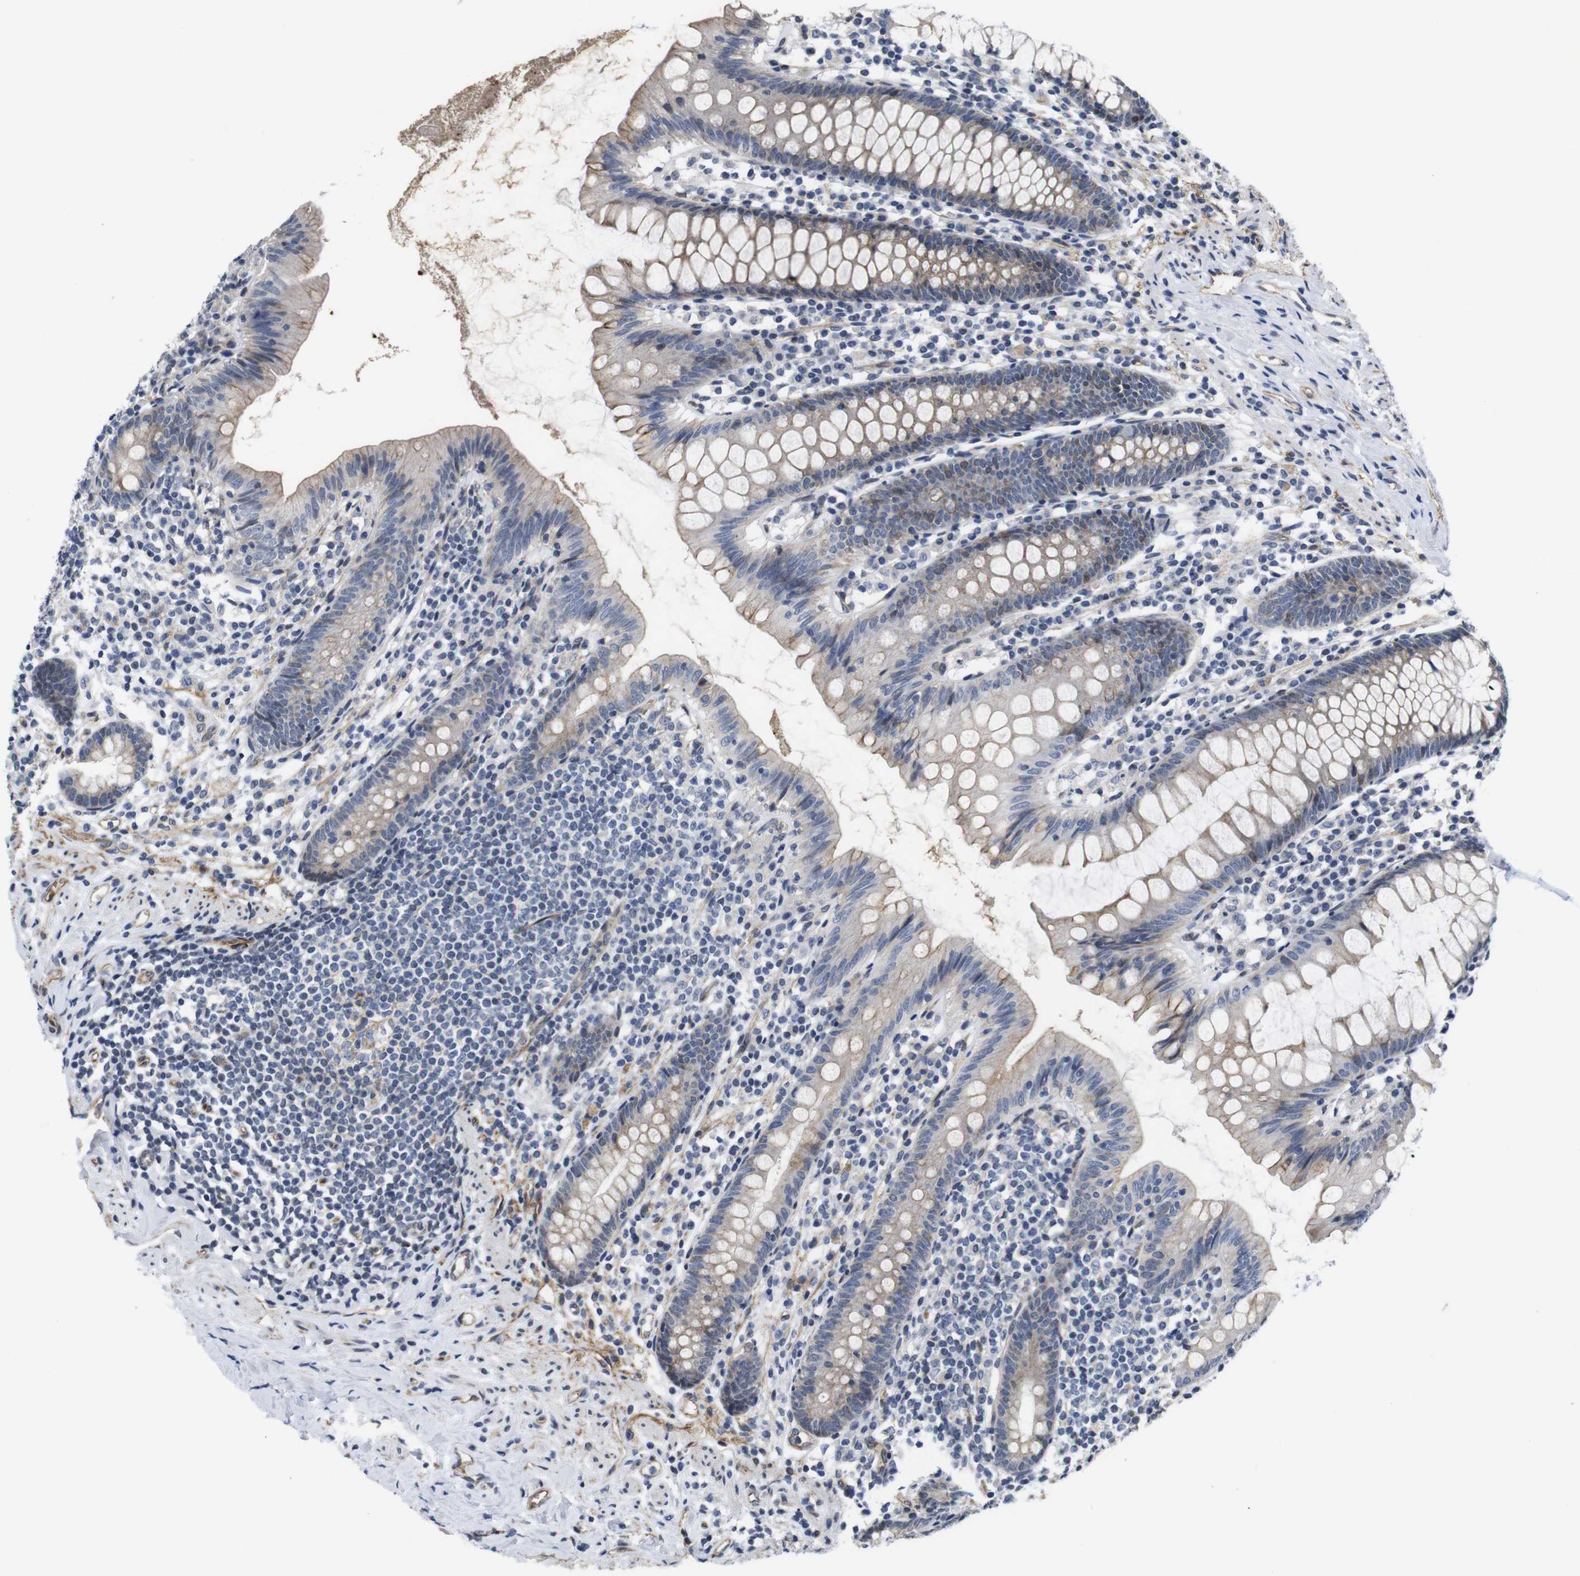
{"staining": {"intensity": "weak", "quantity": ">75%", "location": "cytoplasmic/membranous"}, "tissue": "appendix", "cell_type": "Glandular cells", "image_type": "normal", "snomed": [{"axis": "morphology", "description": "Normal tissue, NOS"}, {"axis": "topography", "description": "Appendix"}], "caption": "Immunohistochemistry (IHC) (DAB) staining of normal appendix exhibits weak cytoplasmic/membranous protein expression in approximately >75% of glandular cells.", "gene": "SOCS3", "patient": {"sex": "male", "age": 52}}